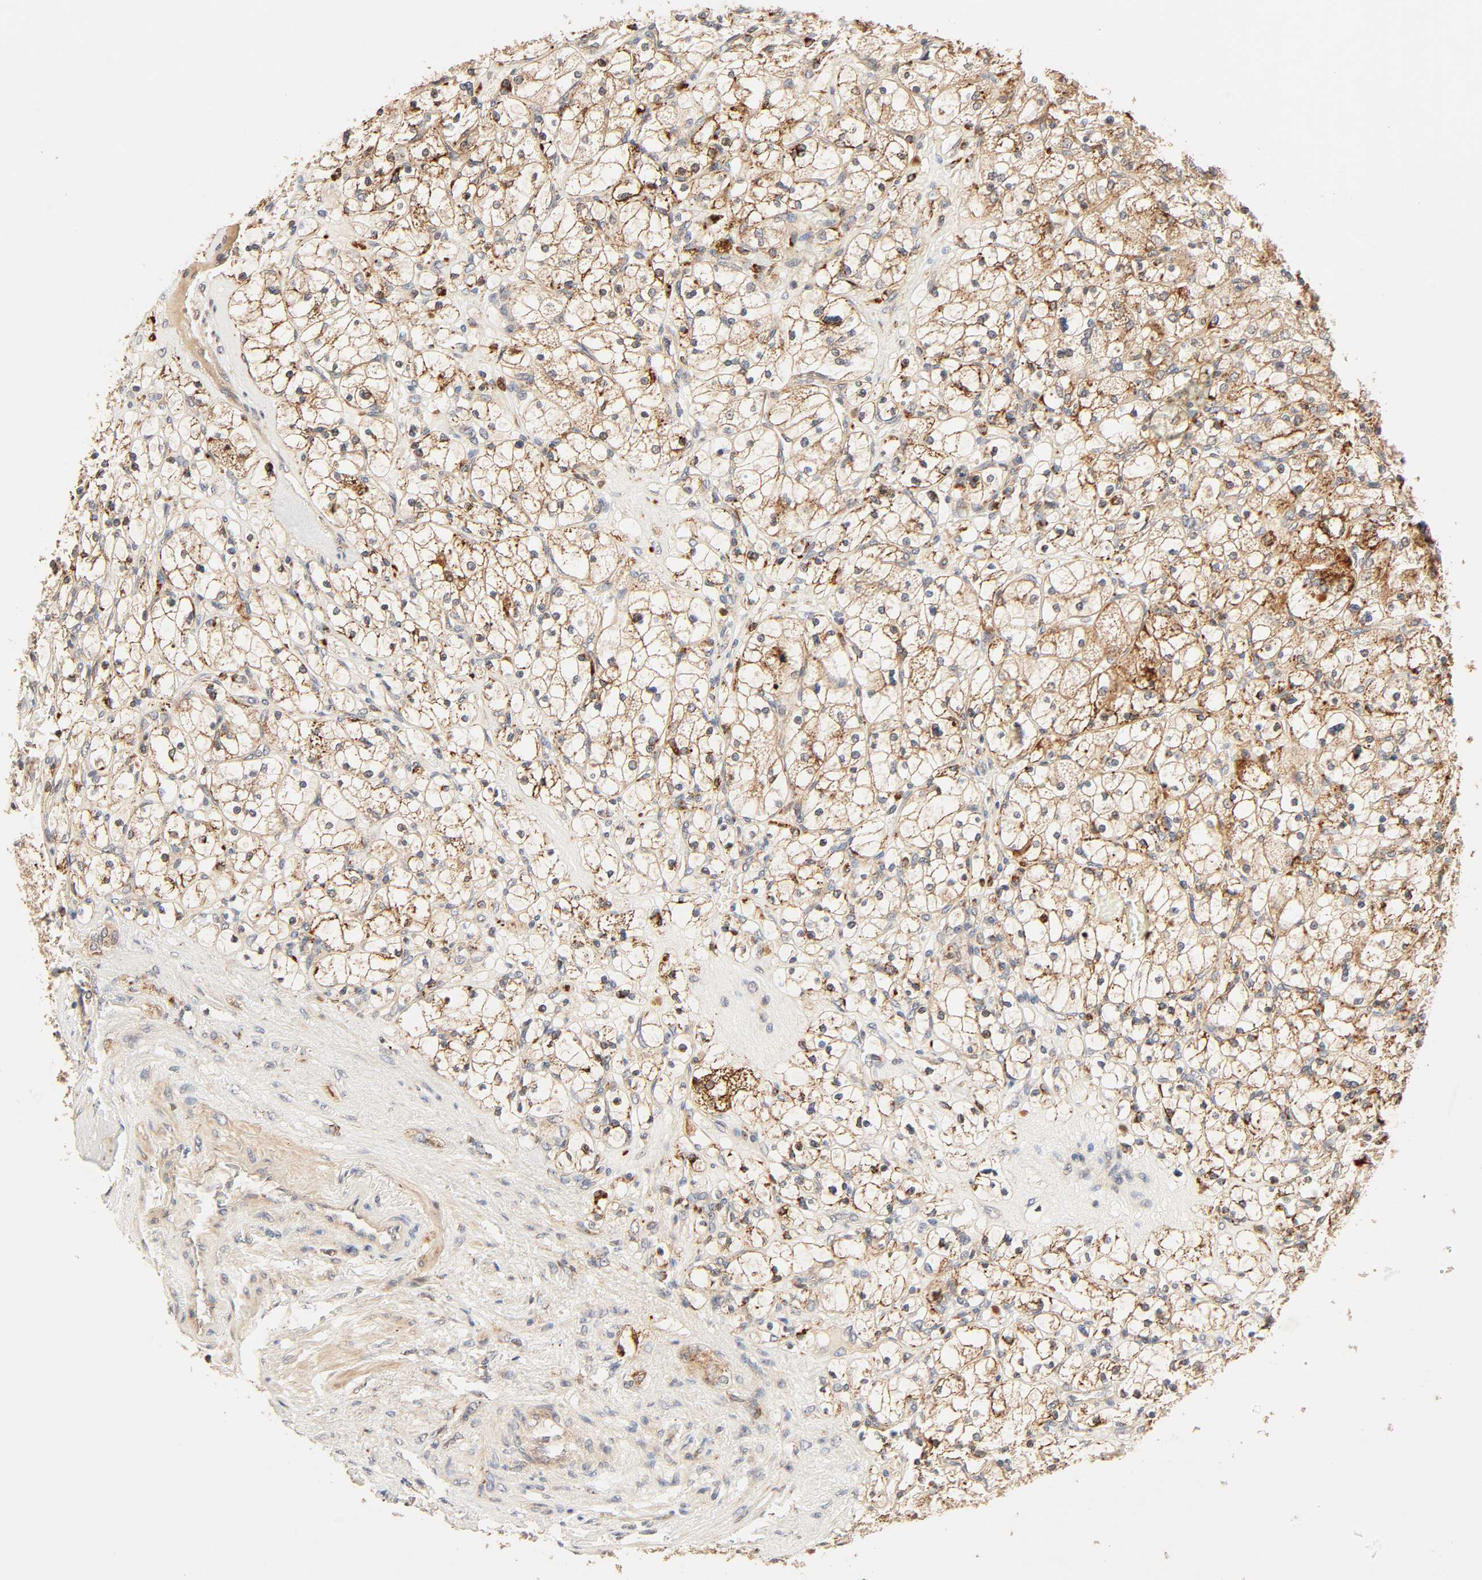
{"staining": {"intensity": "strong", "quantity": ">75%", "location": "cytoplasmic/membranous"}, "tissue": "renal cancer", "cell_type": "Tumor cells", "image_type": "cancer", "snomed": [{"axis": "morphology", "description": "Adenocarcinoma, NOS"}, {"axis": "topography", "description": "Kidney"}], "caption": "Immunohistochemistry histopathology image of neoplastic tissue: renal cancer (adenocarcinoma) stained using immunohistochemistry (IHC) demonstrates high levels of strong protein expression localized specifically in the cytoplasmic/membranous of tumor cells, appearing as a cytoplasmic/membranous brown color.", "gene": "MAPK6", "patient": {"sex": "female", "age": 83}}